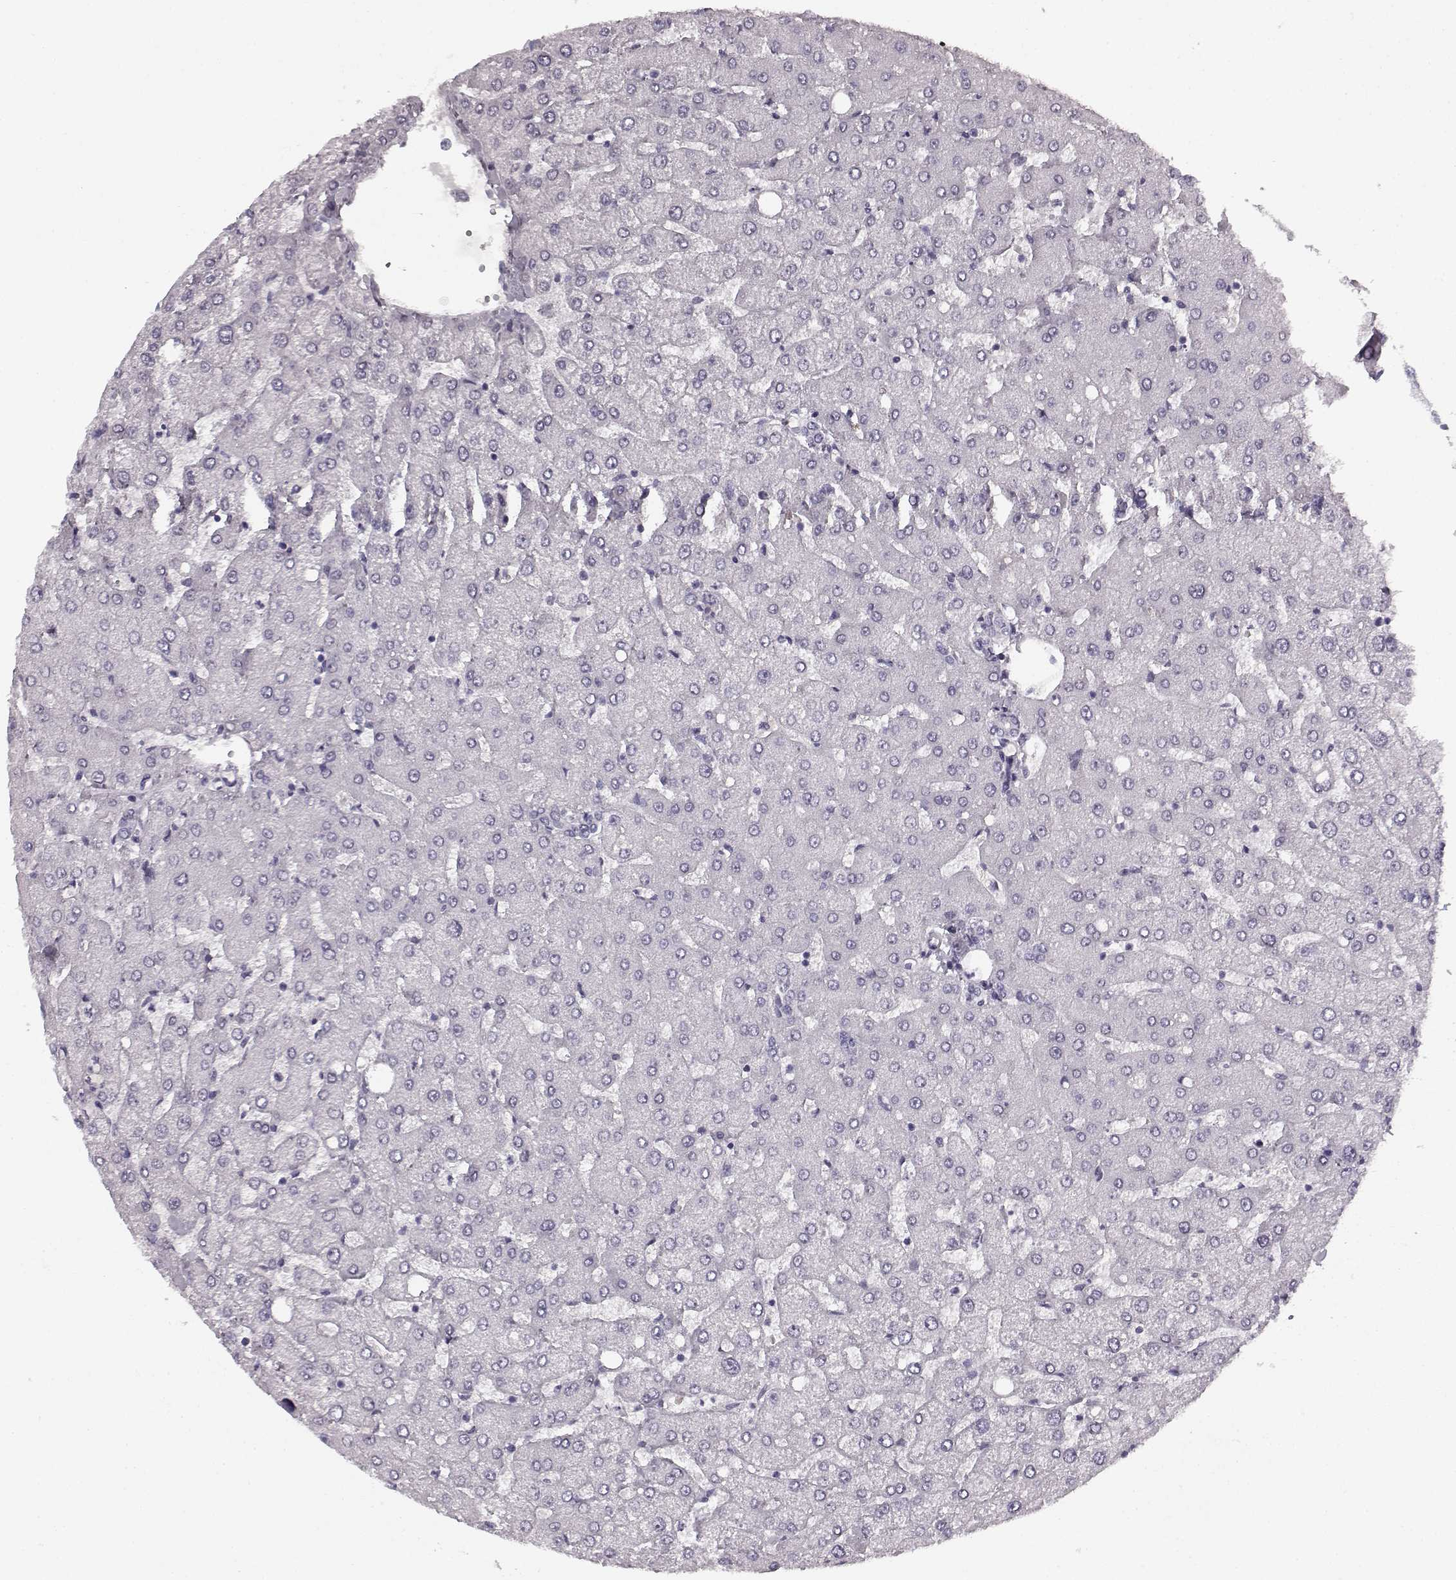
{"staining": {"intensity": "negative", "quantity": "none", "location": "none"}, "tissue": "liver", "cell_type": "Cholangiocytes", "image_type": "normal", "snomed": [{"axis": "morphology", "description": "Normal tissue, NOS"}, {"axis": "topography", "description": "Liver"}], "caption": "This is an IHC photomicrograph of normal liver. There is no staining in cholangiocytes.", "gene": "TMPRSS15", "patient": {"sex": "female", "age": 54}}